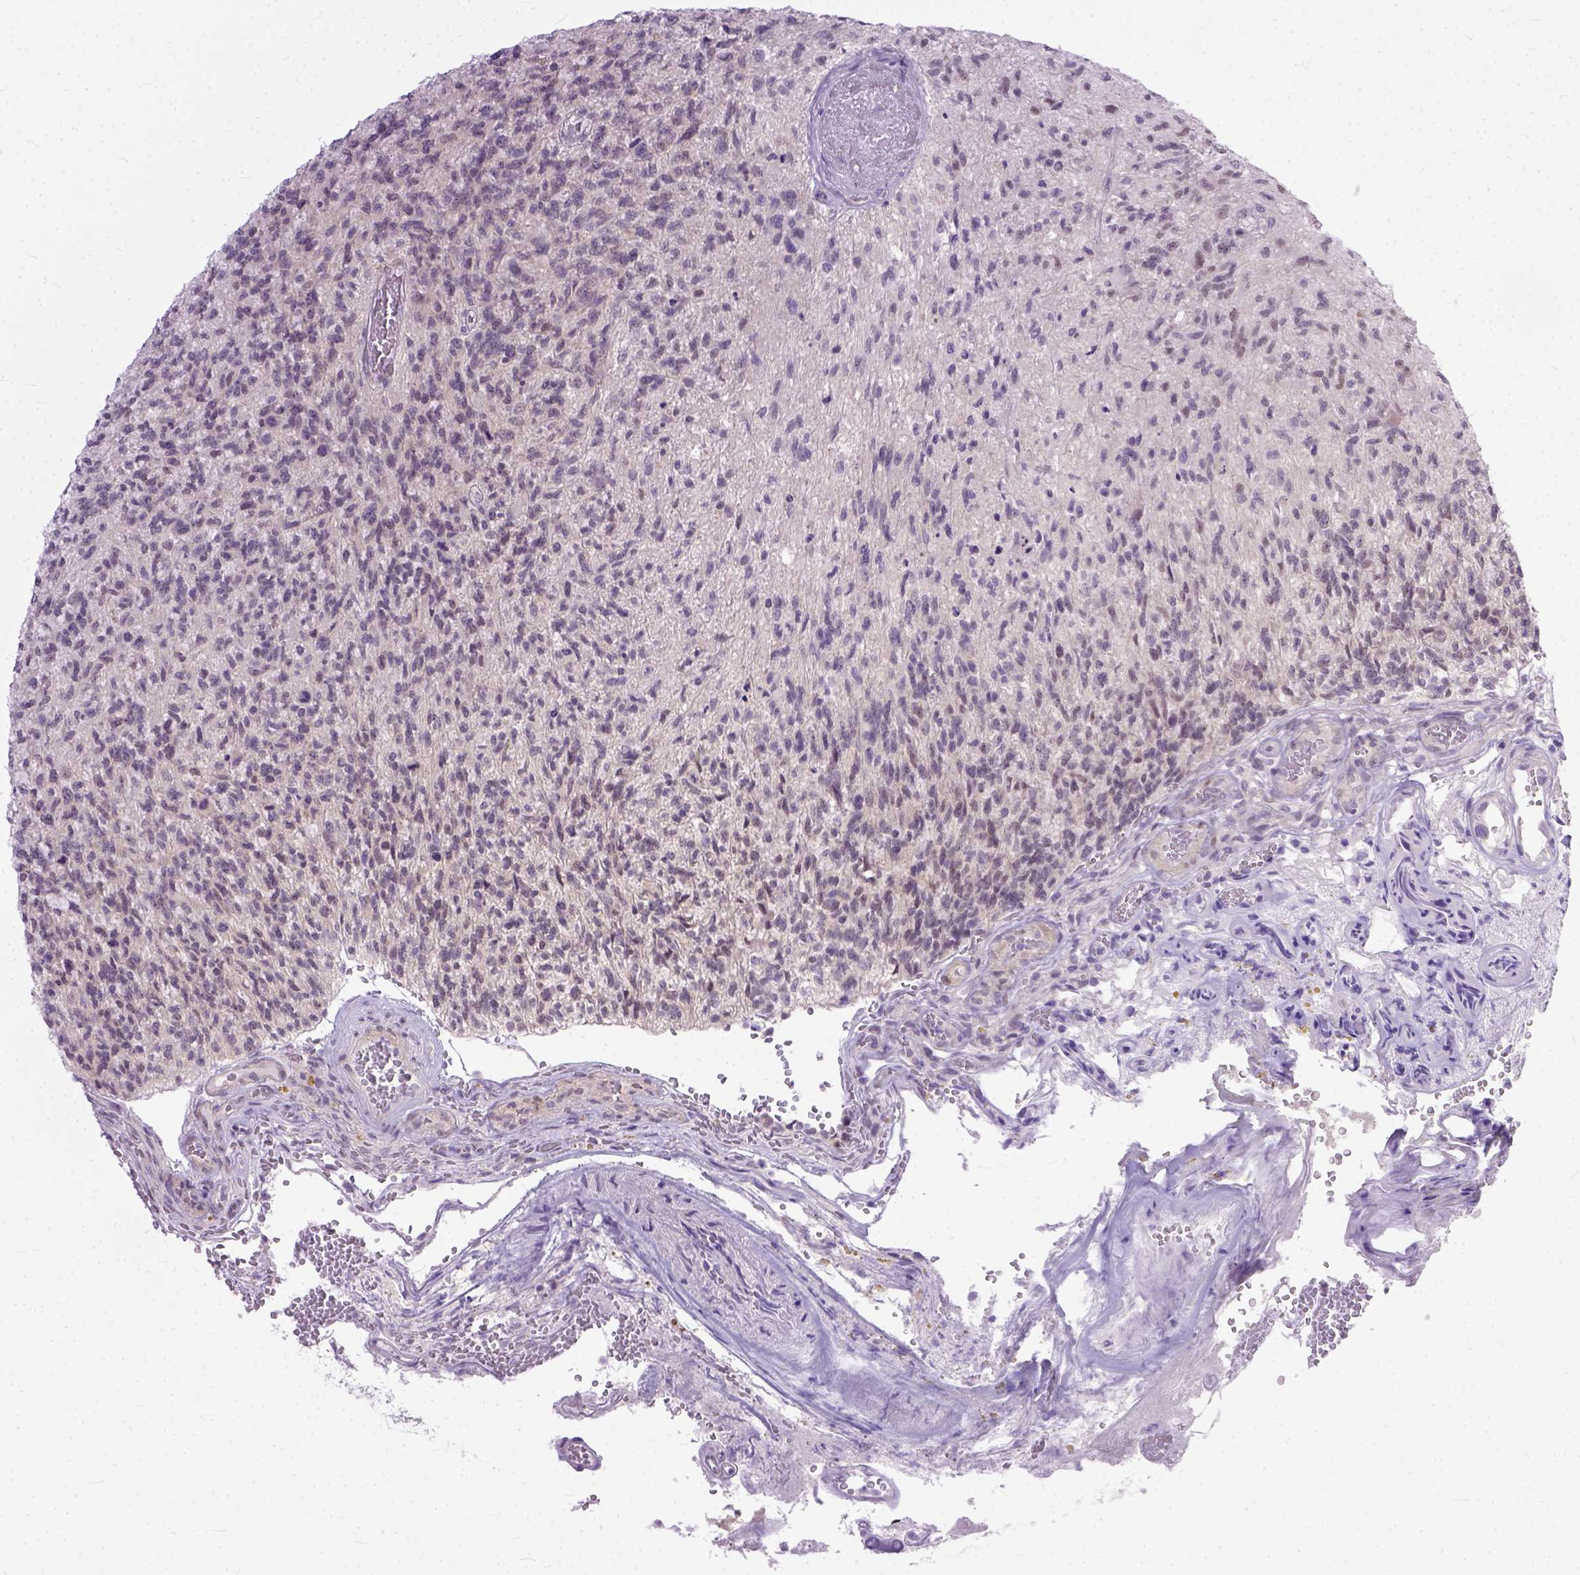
{"staining": {"intensity": "negative", "quantity": "none", "location": "none"}, "tissue": "glioma", "cell_type": "Tumor cells", "image_type": "cancer", "snomed": [{"axis": "morphology", "description": "Glioma, malignant, High grade"}, {"axis": "topography", "description": "Brain"}], "caption": "Immunohistochemical staining of glioma exhibits no significant expression in tumor cells.", "gene": "TCEAL7", "patient": {"sex": "male", "age": 56}}